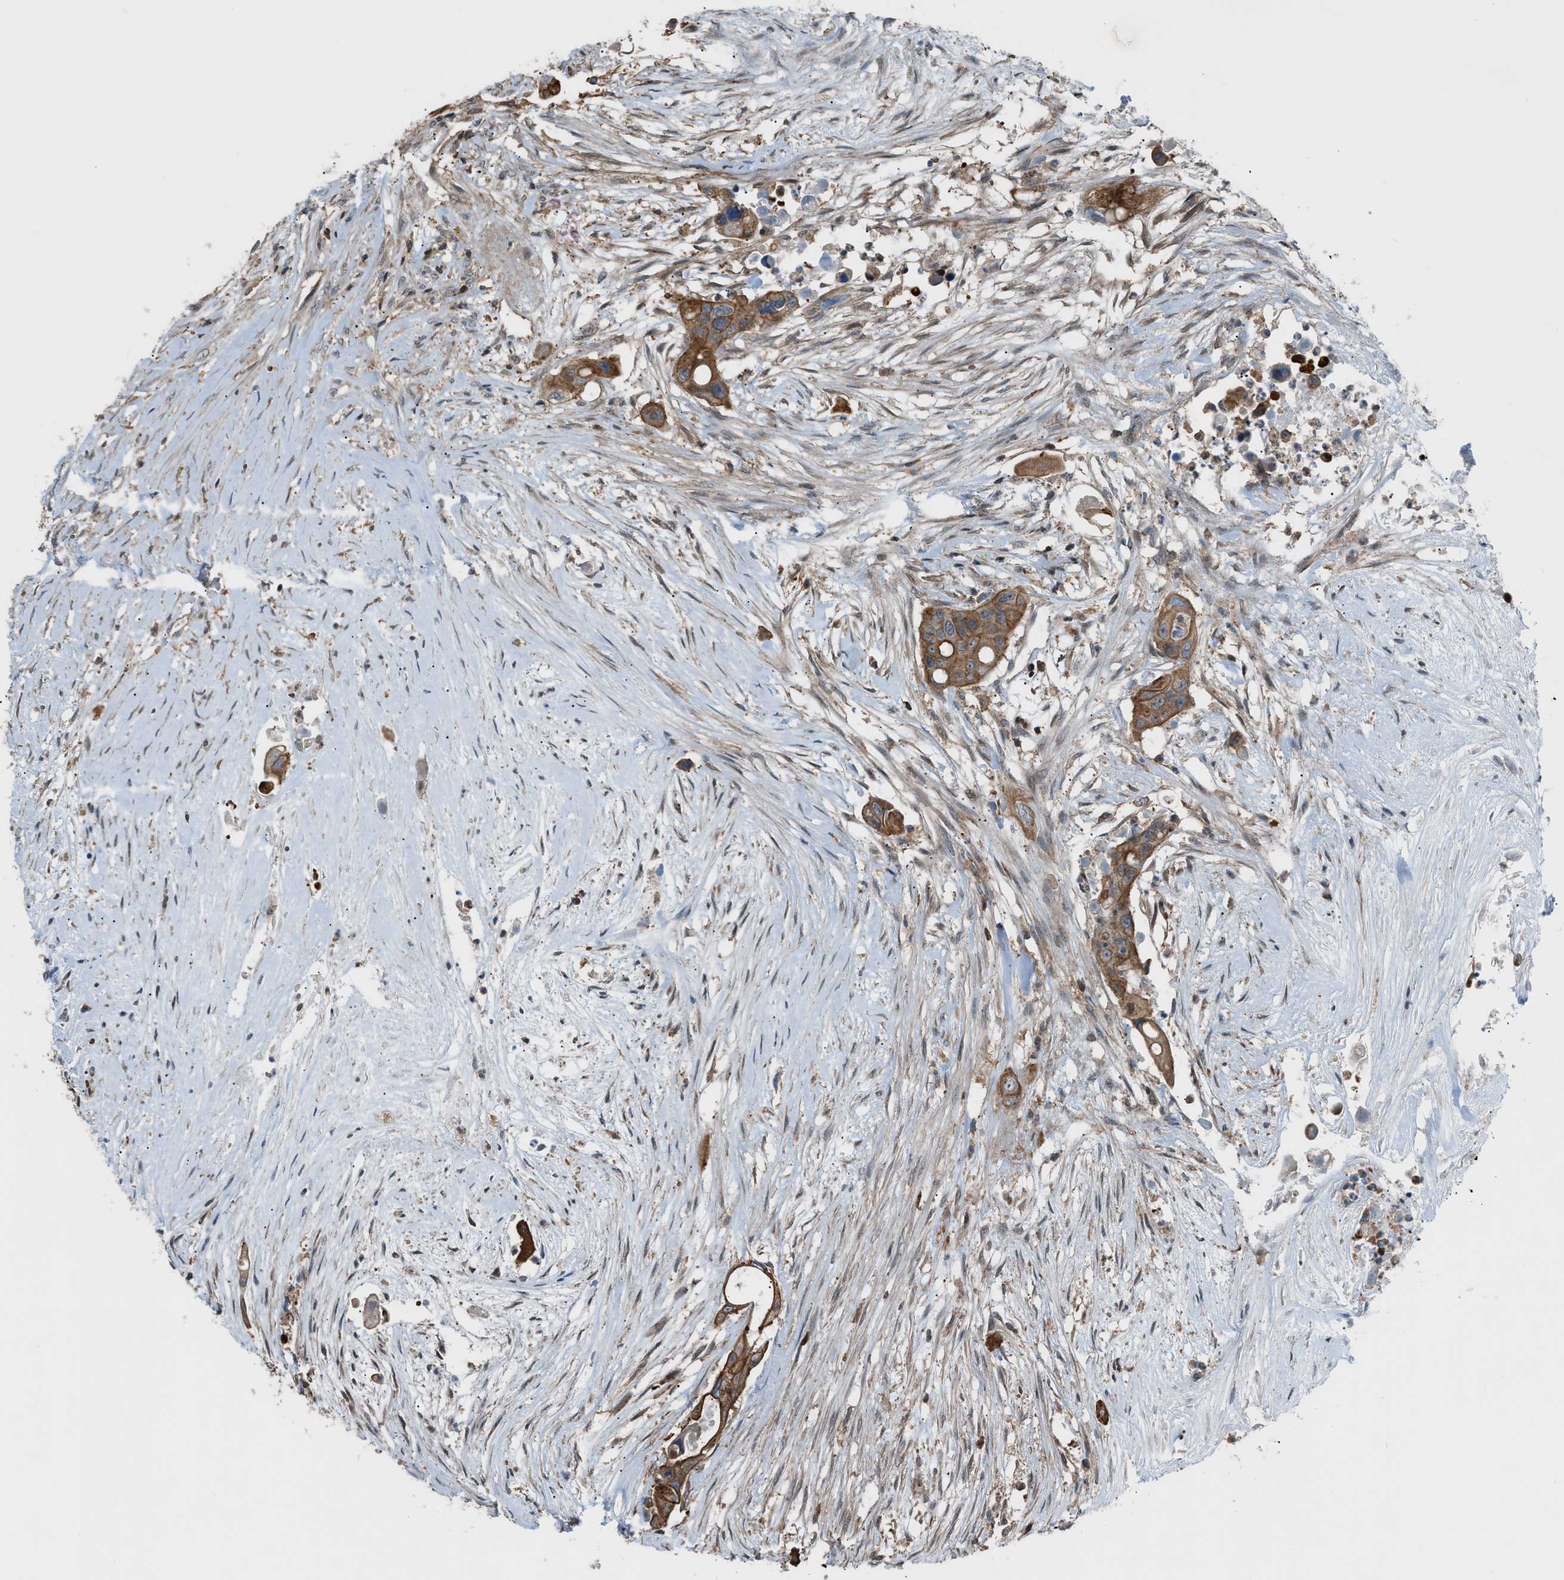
{"staining": {"intensity": "strong", "quantity": ">75%", "location": "cytoplasmic/membranous"}, "tissue": "colorectal cancer", "cell_type": "Tumor cells", "image_type": "cancer", "snomed": [{"axis": "morphology", "description": "Adenocarcinoma, NOS"}, {"axis": "topography", "description": "Colon"}], "caption": "Protein staining of adenocarcinoma (colorectal) tissue displays strong cytoplasmic/membranous staining in about >75% of tumor cells.", "gene": "DYRK1A", "patient": {"sex": "female", "age": 57}}